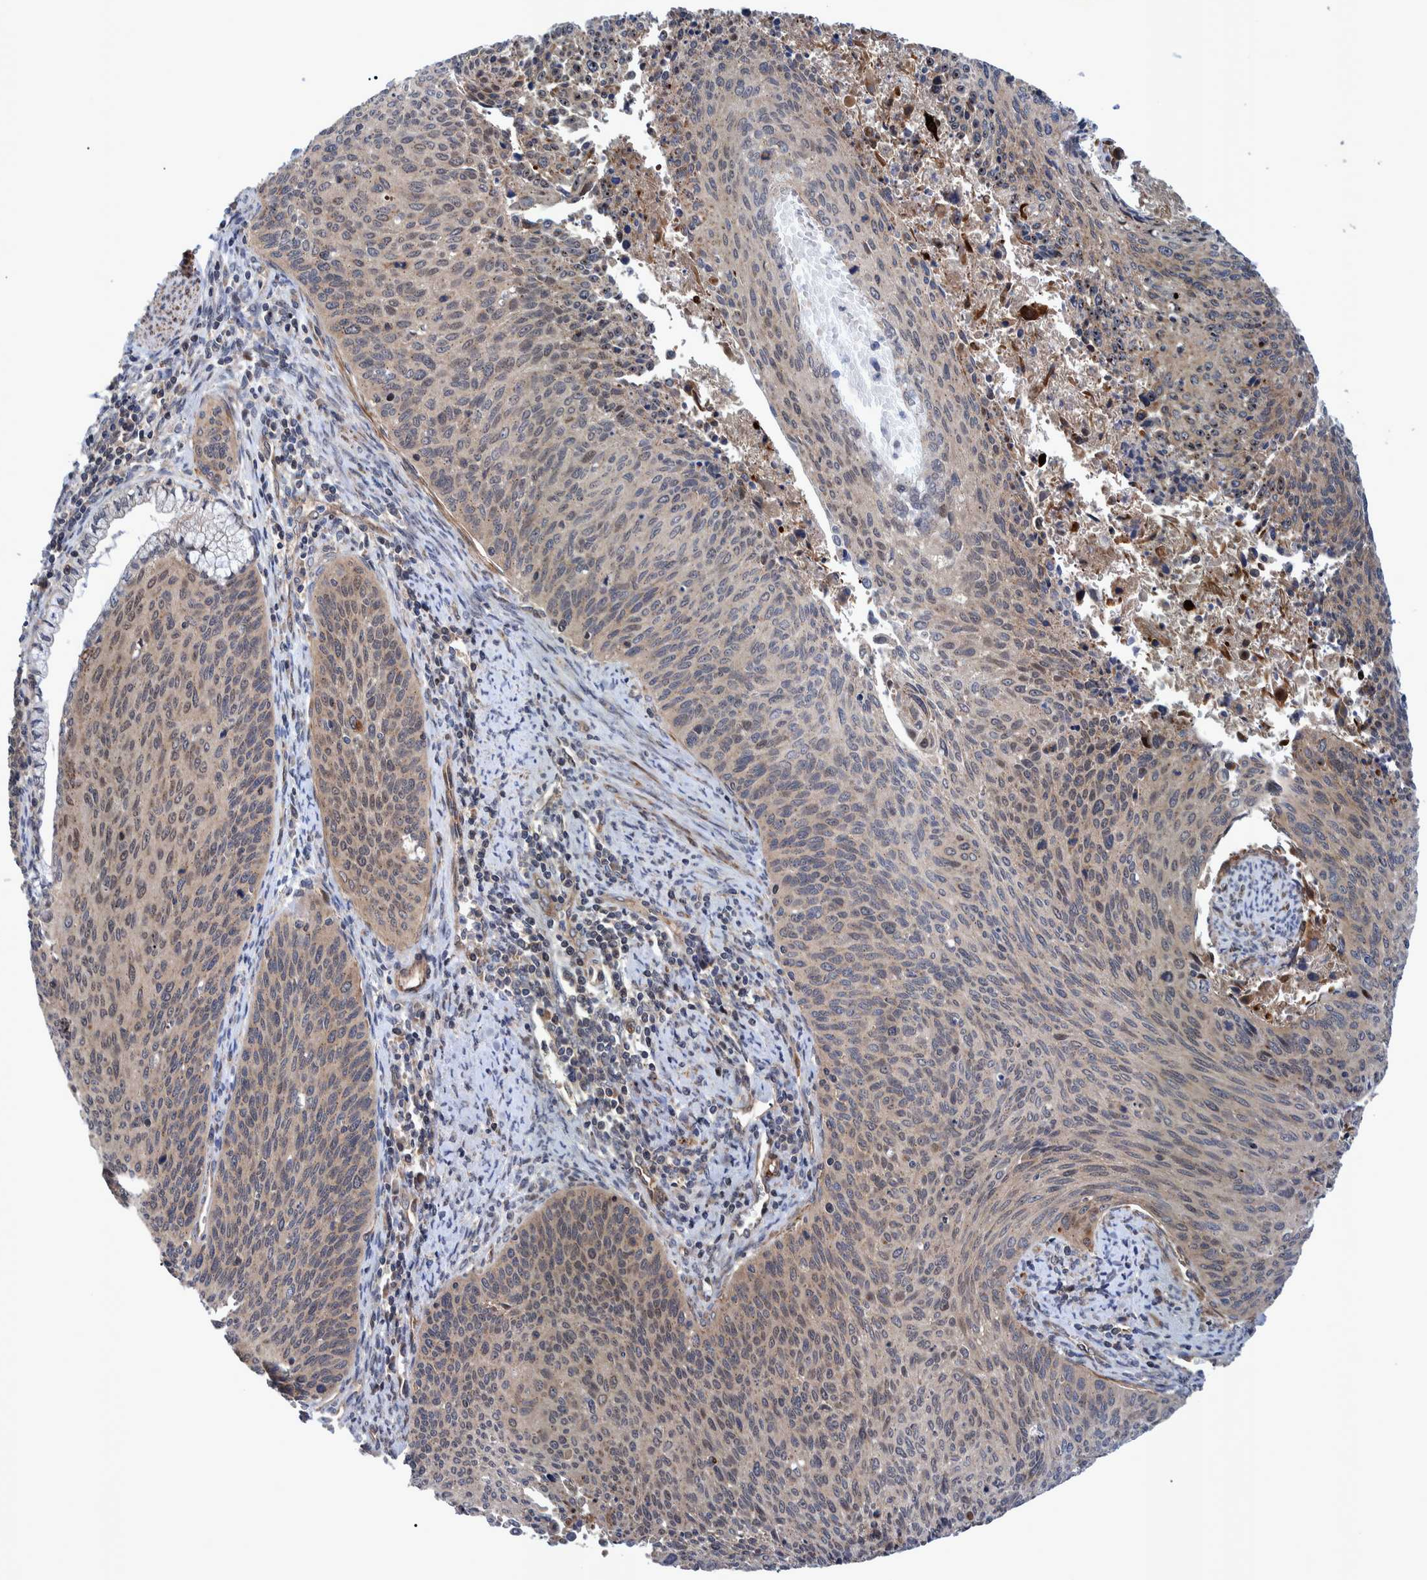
{"staining": {"intensity": "weak", "quantity": "25%-75%", "location": "cytoplasmic/membranous"}, "tissue": "cervical cancer", "cell_type": "Tumor cells", "image_type": "cancer", "snomed": [{"axis": "morphology", "description": "Squamous cell carcinoma, NOS"}, {"axis": "topography", "description": "Cervix"}], "caption": "Tumor cells exhibit low levels of weak cytoplasmic/membranous staining in about 25%-75% of cells in cervical squamous cell carcinoma.", "gene": "GRPEL2", "patient": {"sex": "female", "age": 55}}